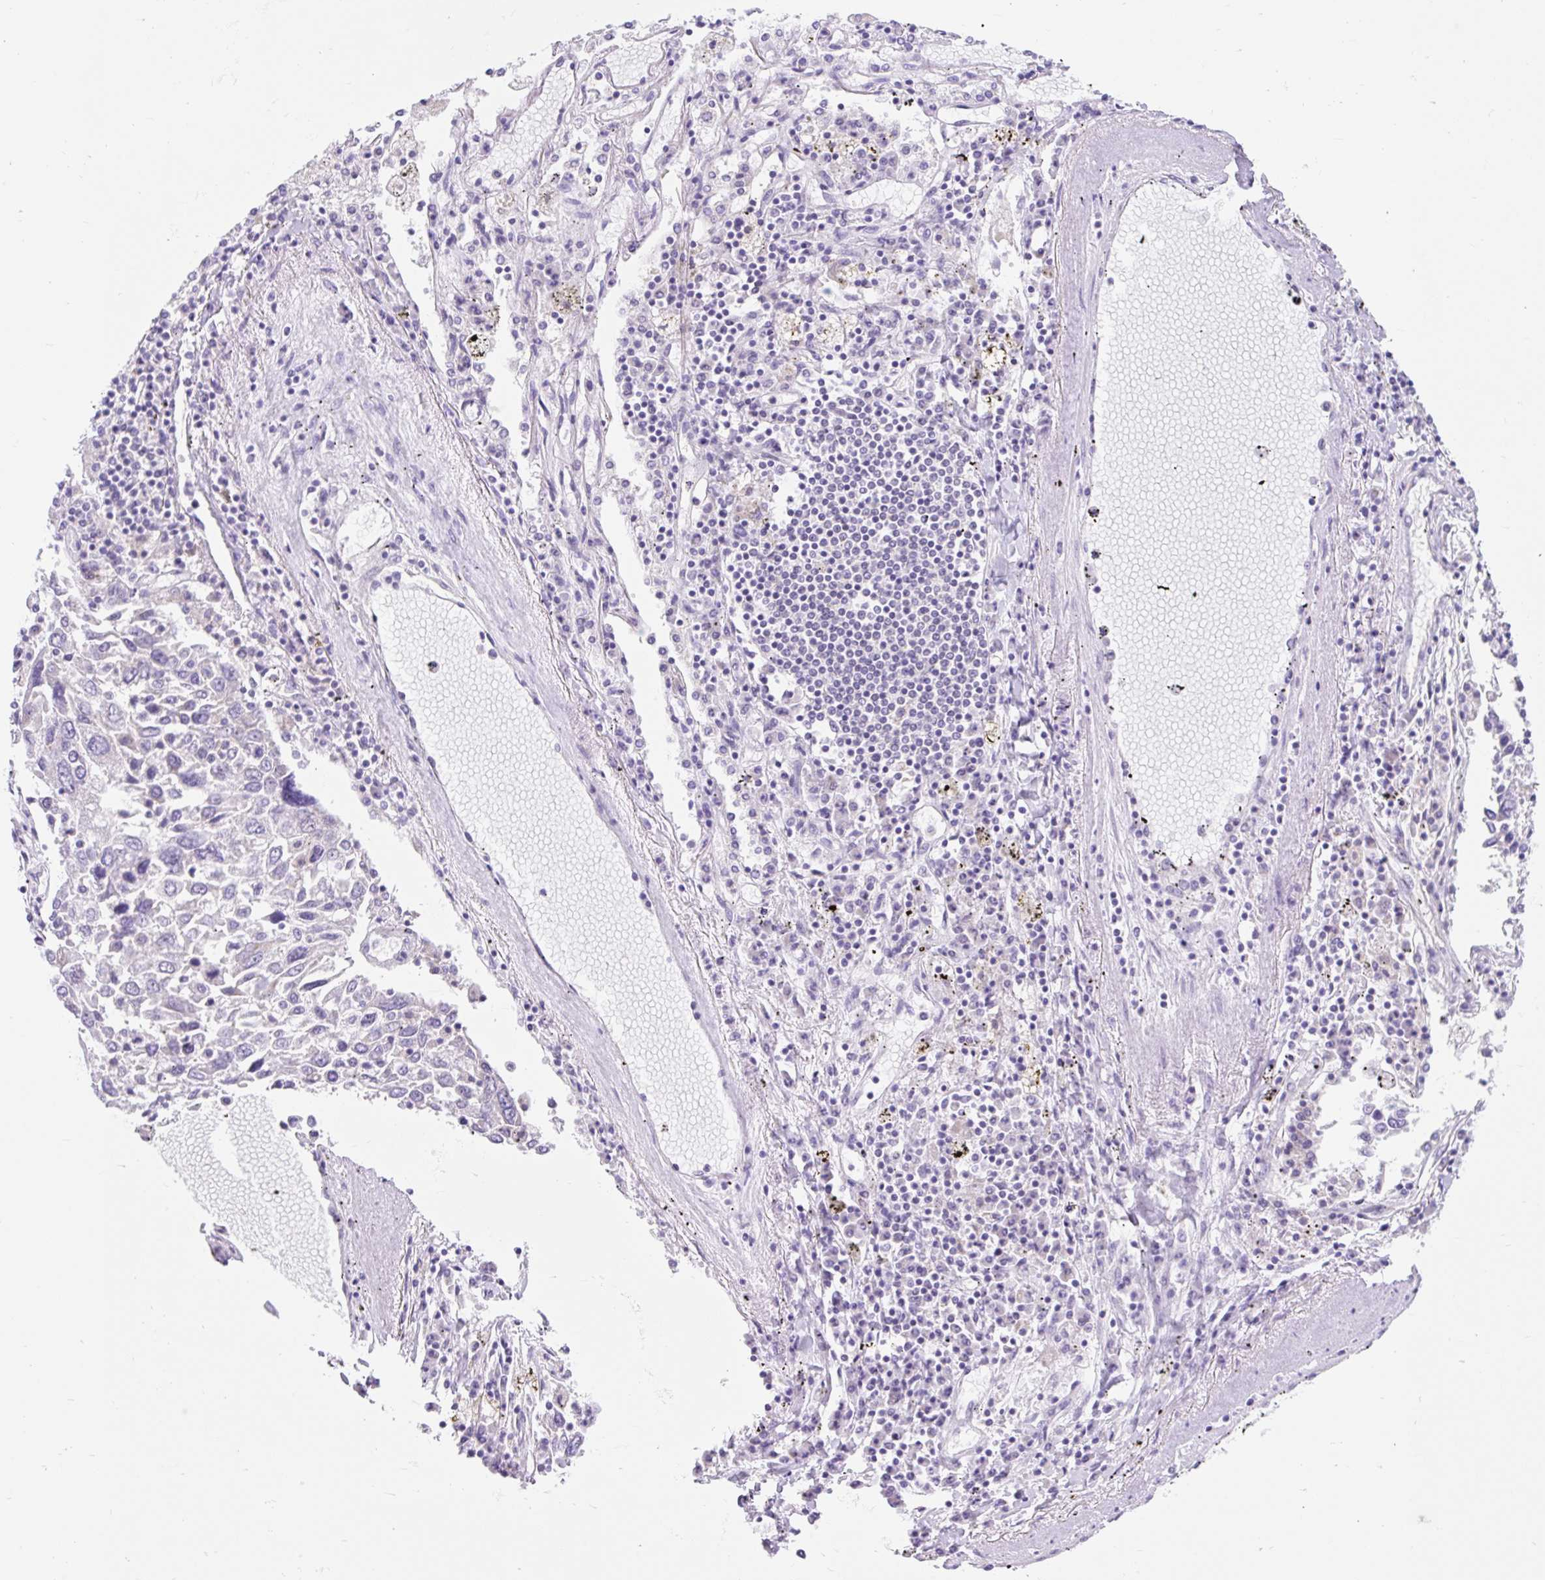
{"staining": {"intensity": "negative", "quantity": "none", "location": "none"}, "tissue": "lung cancer", "cell_type": "Tumor cells", "image_type": "cancer", "snomed": [{"axis": "morphology", "description": "Squamous cell carcinoma, NOS"}, {"axis": "topography", "description": "Lung"}], "caption": "The immunohistochemistry image has no significant staining in tumor cells of lung cancer (squamous cell carcinoma) tissue.", "gene": "ITPK1", "patient": {"sex": "male", "age": 65}}